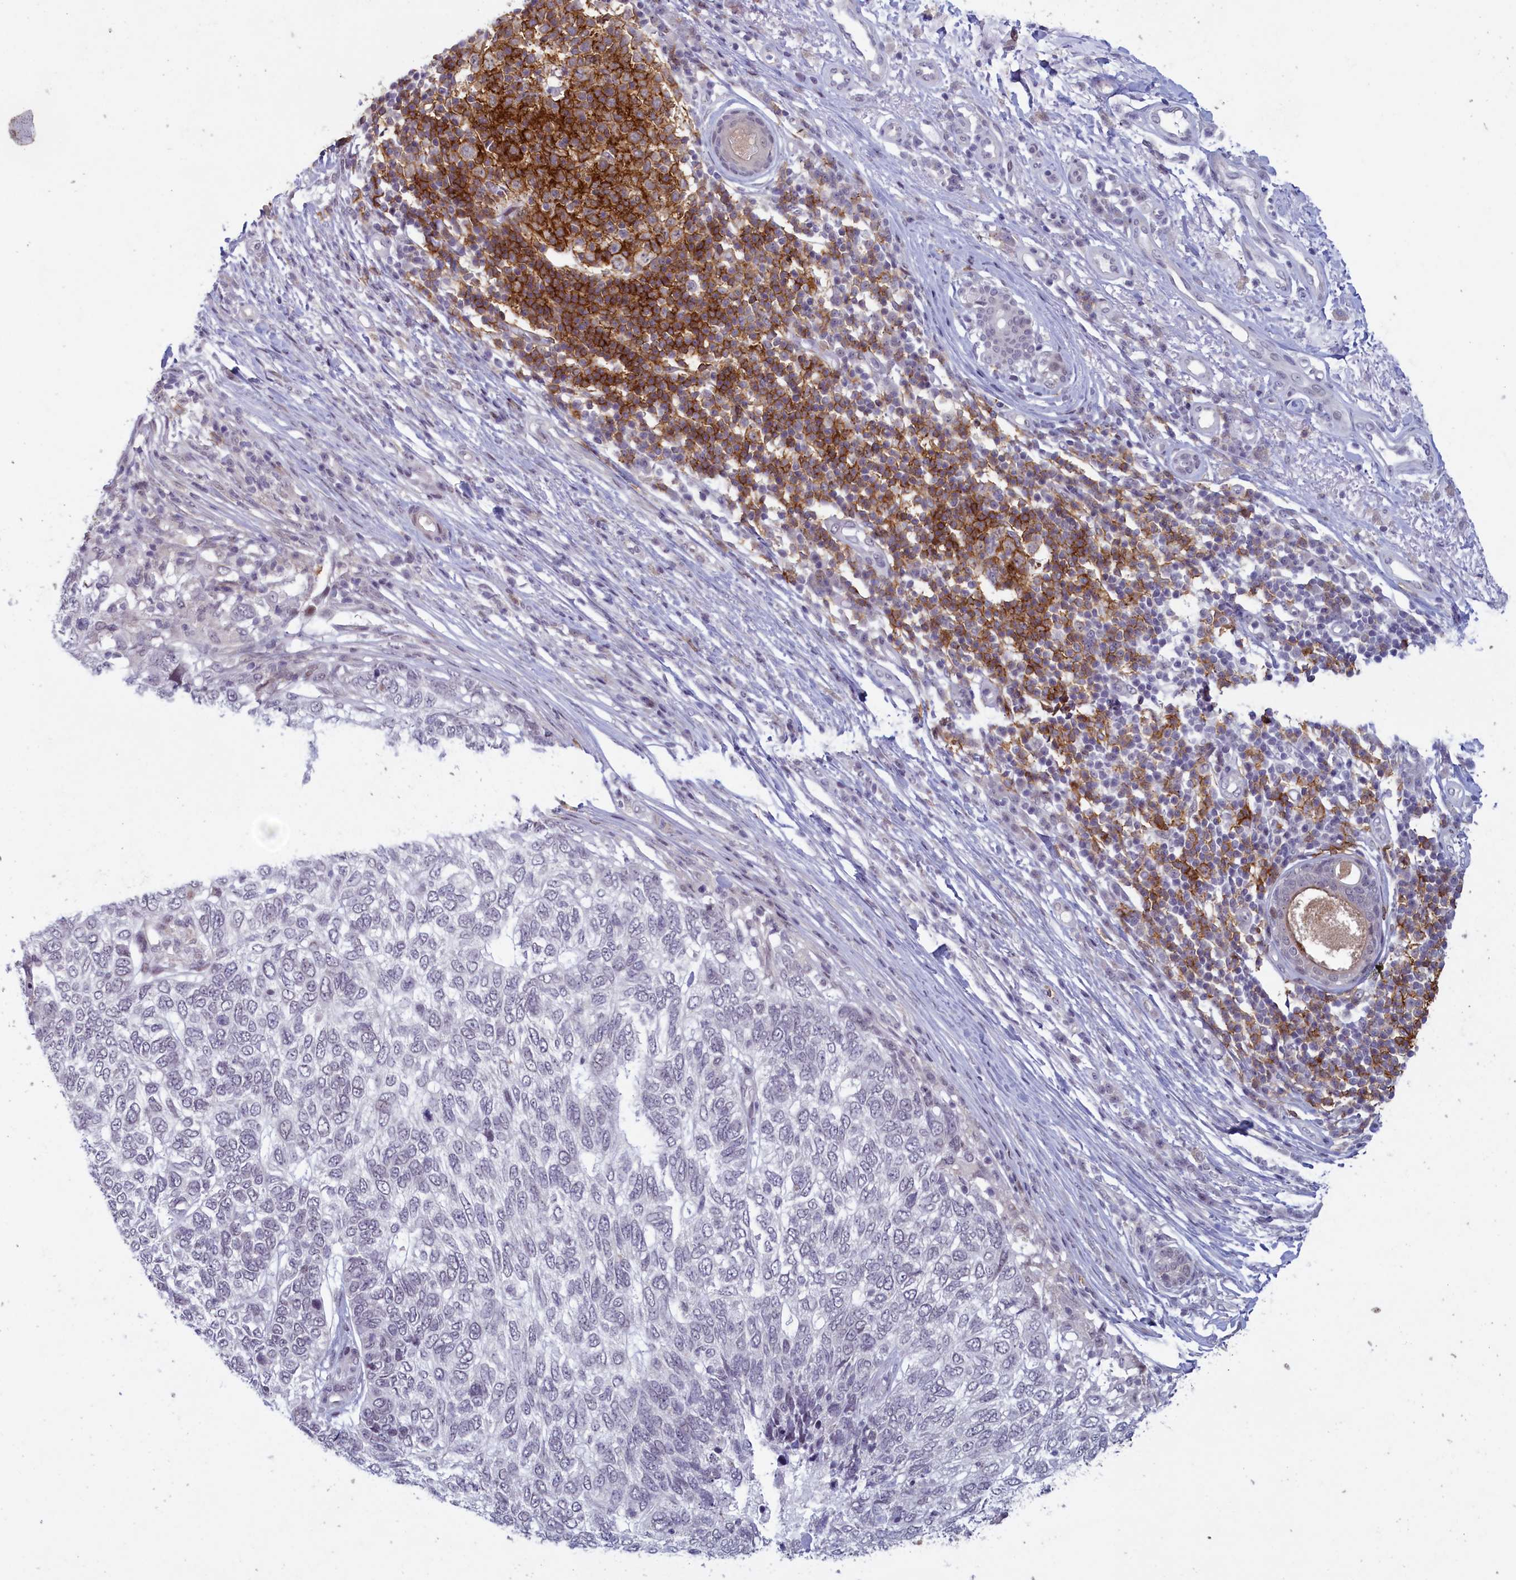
{"staining": {"intensity": "negative", "quantity": "none", "location": "none"}, "tissue": "skin cancer", "cell_type": "Tumor cells", "image_type": "cancer", "snomed": [{"axis": "morphology", "description": "Basal cell carcinoma"}, {"axis": "topography", "description": "Skin"}], "caption": "Immunohistochemistry (IHC) of human skin cancer (basal cell carcinoma) displays no positivity in tumor cells.", "gene": "ATF7IP2", "patient": {"sex": "female", "age": 65}}